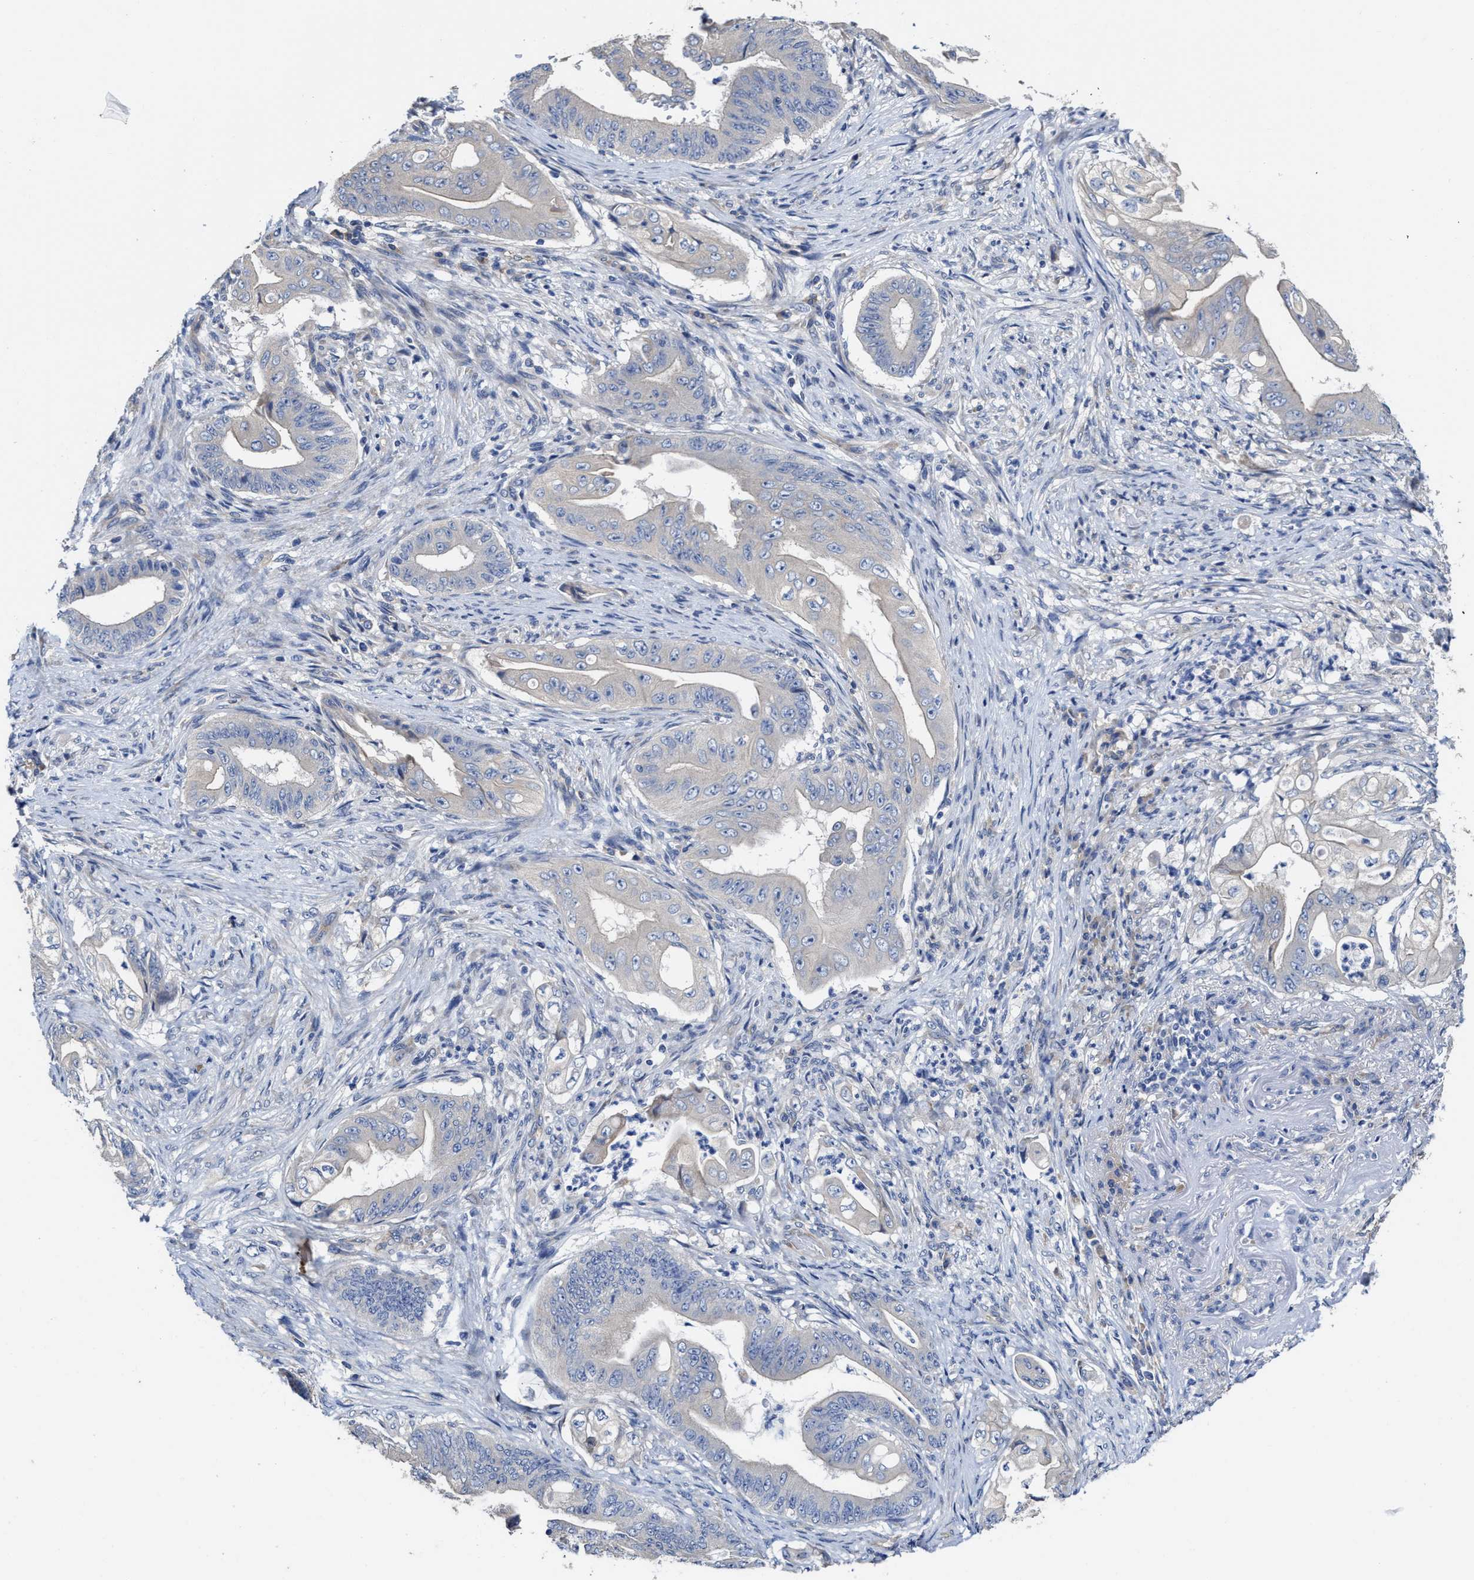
{"staining": {"intensity": "weak", "quantity": "<25%", "location": "cytoplasmic/membranous"}, "tissue": "stomach cancer", "cell_type": "Tumor cells", "image_type": "cancer", "snomed": [{"axis": "morphology", "description": "Adenocarcinoma, NOS"}, {"axis": "topography", "description": "Stomach"}], "caption": "An IHC histopathology image of stomach cancer is shown. There is no staining in tumor cells of stomach cancer.", "gene": "TRAF6", "patient": {"sex": "female", "age": 73}}